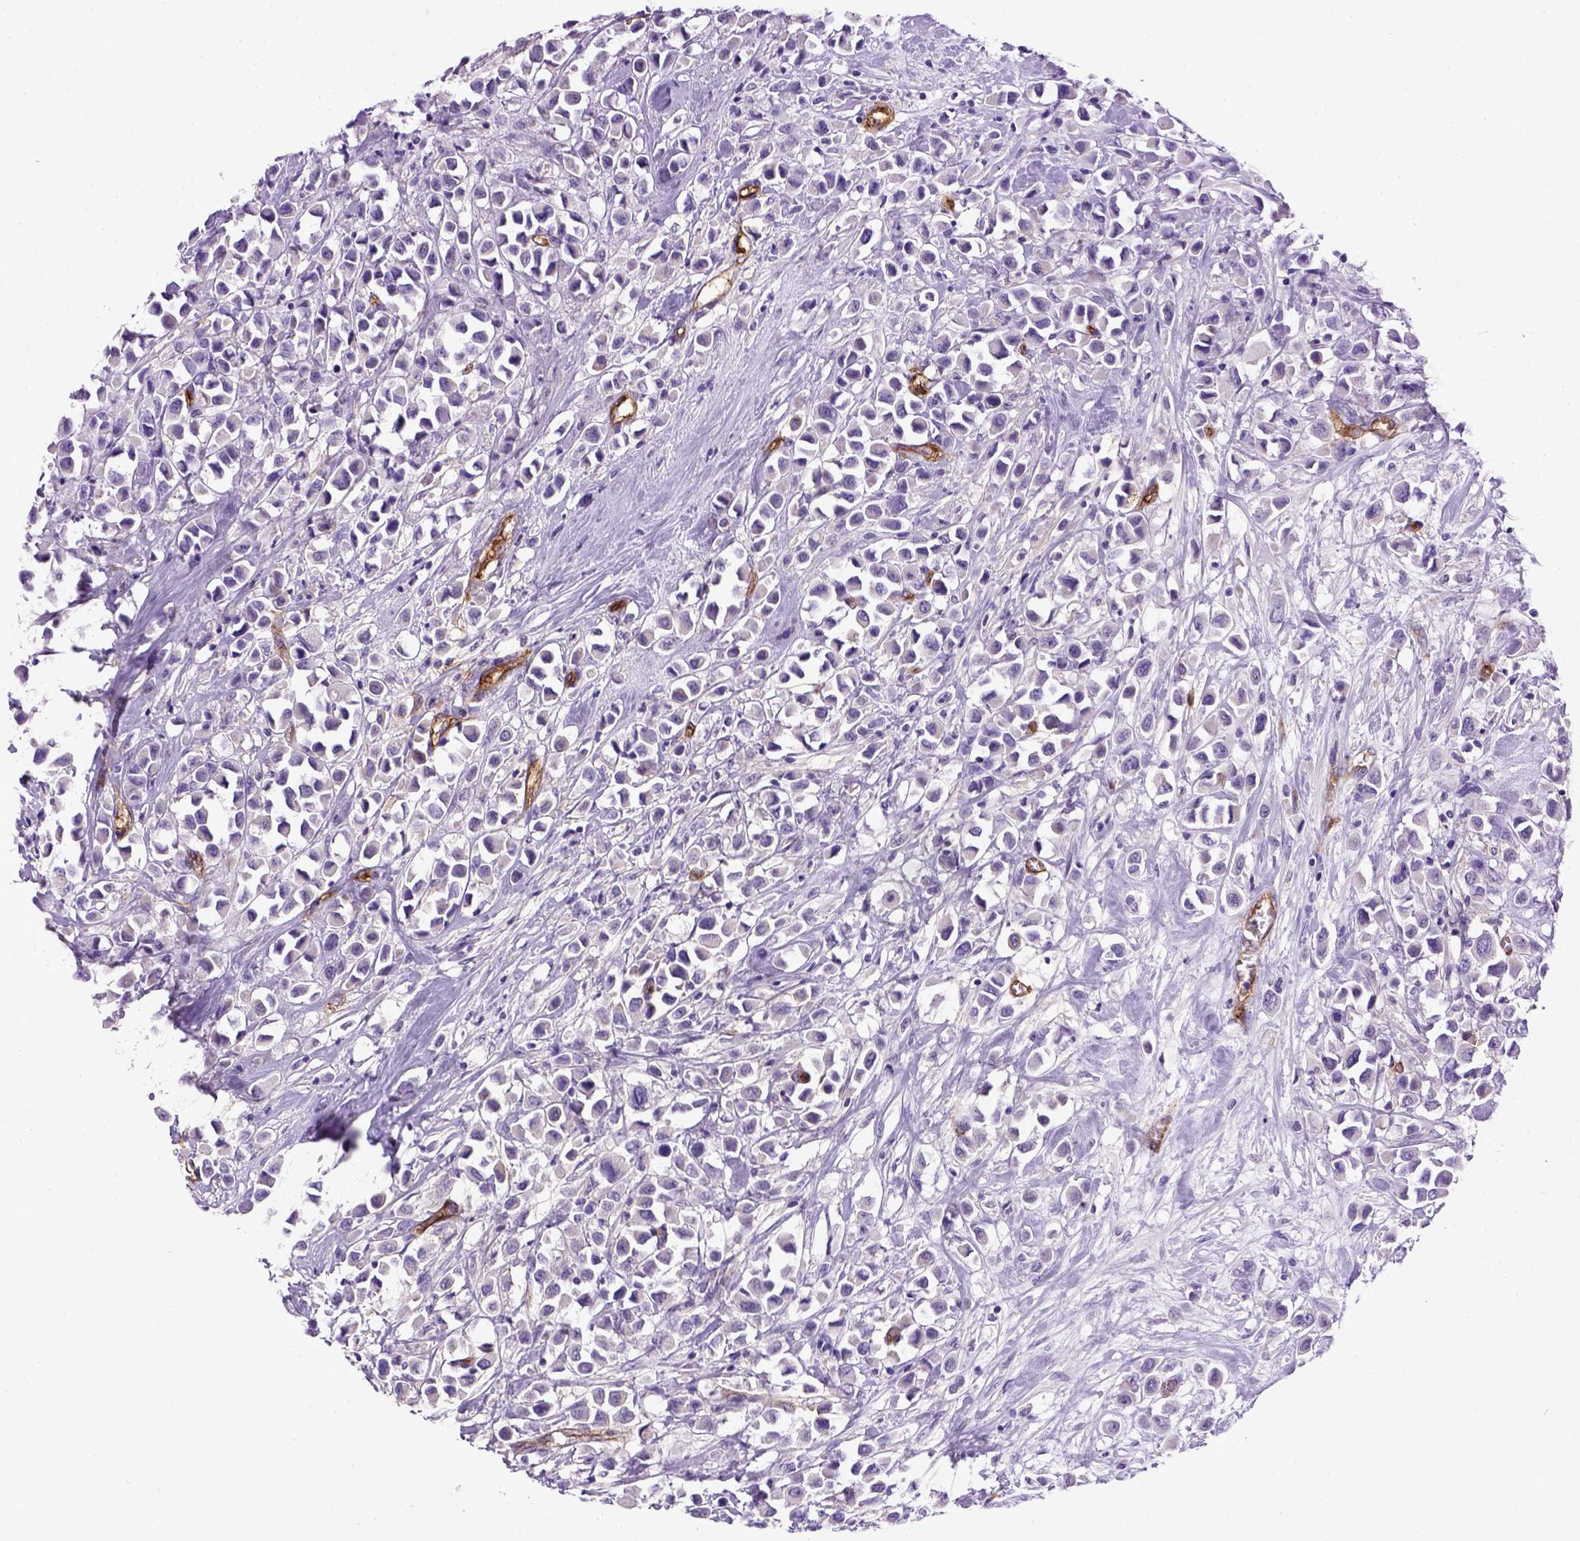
{"staining": {"intensity": "negative", "quantity": "none", "location": "none"}, "tissue": "breast cancer", "cell_type": "Tumor cells", "image_type": "cancer", "snomed": [{"axis": "morphology", "description": "Duct carcinoma"}, {"axis": "topography", "description": "Breast"}], "caption": "A histopathology image of breast infiltrating ductal carcinoma stained for a protein shows no brown staining in tumor cells.", "gene": "ENG", "patient": {"sex": "female", "age": 61}}